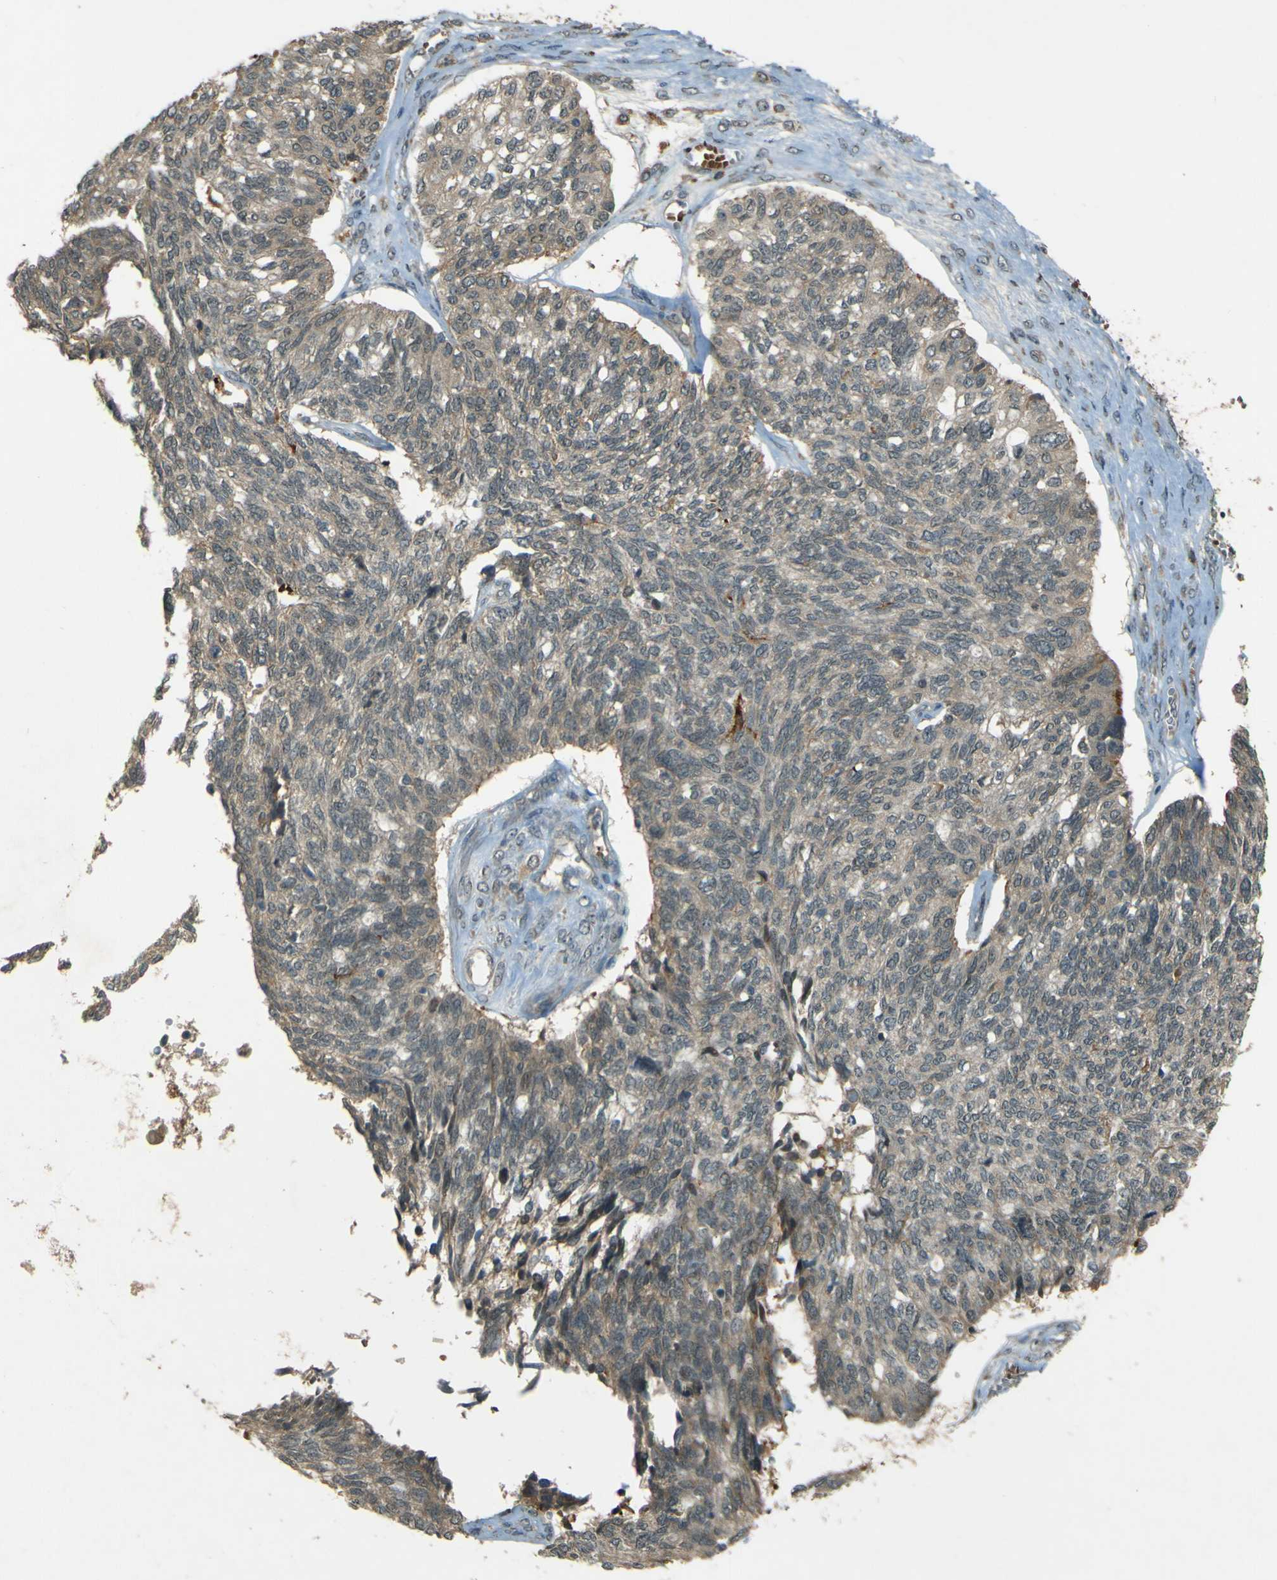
{"staining": {"intensity": "weak", "quantity": ">75%", "location": "cytoplasmic/membranous"}, "tissue": "ovarian cancer", "cell_type": "Tumor cells", "image_type": "cancer", "snomed": [{"axis": "morphology", "description": "Cystadenocarcinoma, serous, NOS"}, {"axis": "topography", "description": "Ovary"}], "caption": "Immunohistochemical staining of human ovarian cancer (serous cystadenocarcinoma) reveals weak cytoplasmic/membranous protein staining in about >75% of tumor cells.", "gene": "MPDZ", "patient": {"sex": "female", "age": 79}}